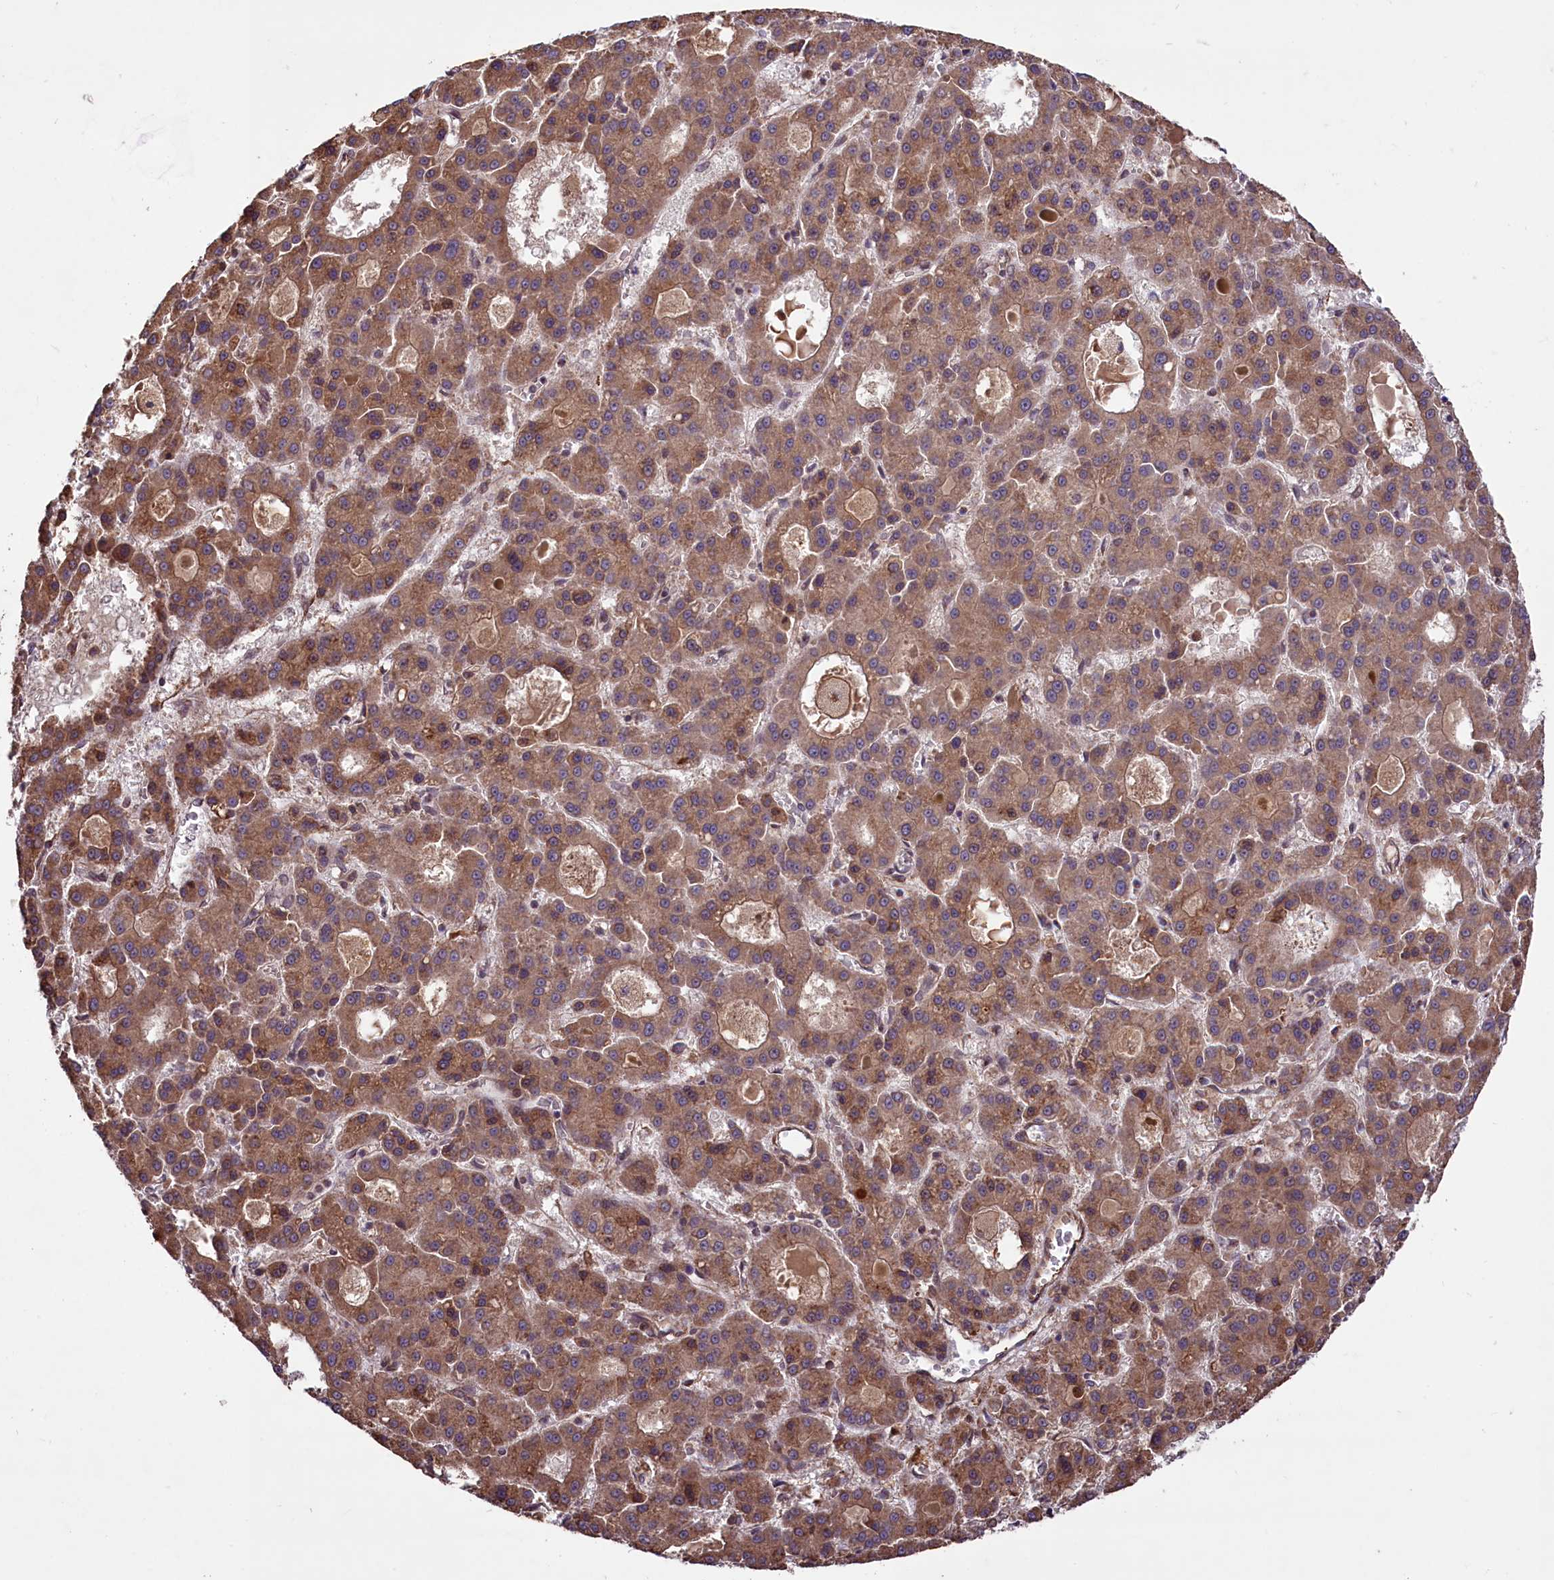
{"staining": {"intensity": "moderate", "quantity": ">75%", "location": "cytoplasmic/membranous"}, "tissue": "liver cancer", "cell_type": "Tumor cells", "image_type": "cancer", "snomed": [{"axis": "morphology", "description": "Carcinoma, Hepatocellular, NOS"}, {"axis": "topography", "description": "Liver"}], "caption": "Liver cancer tissue shows moderate cytoplasmic/membranous staining in approximately >75% of tumor cells, visualized by immunohistochemistry.", "gene": "HDAC5", "patient": {"sex": "male", "age": 70}}